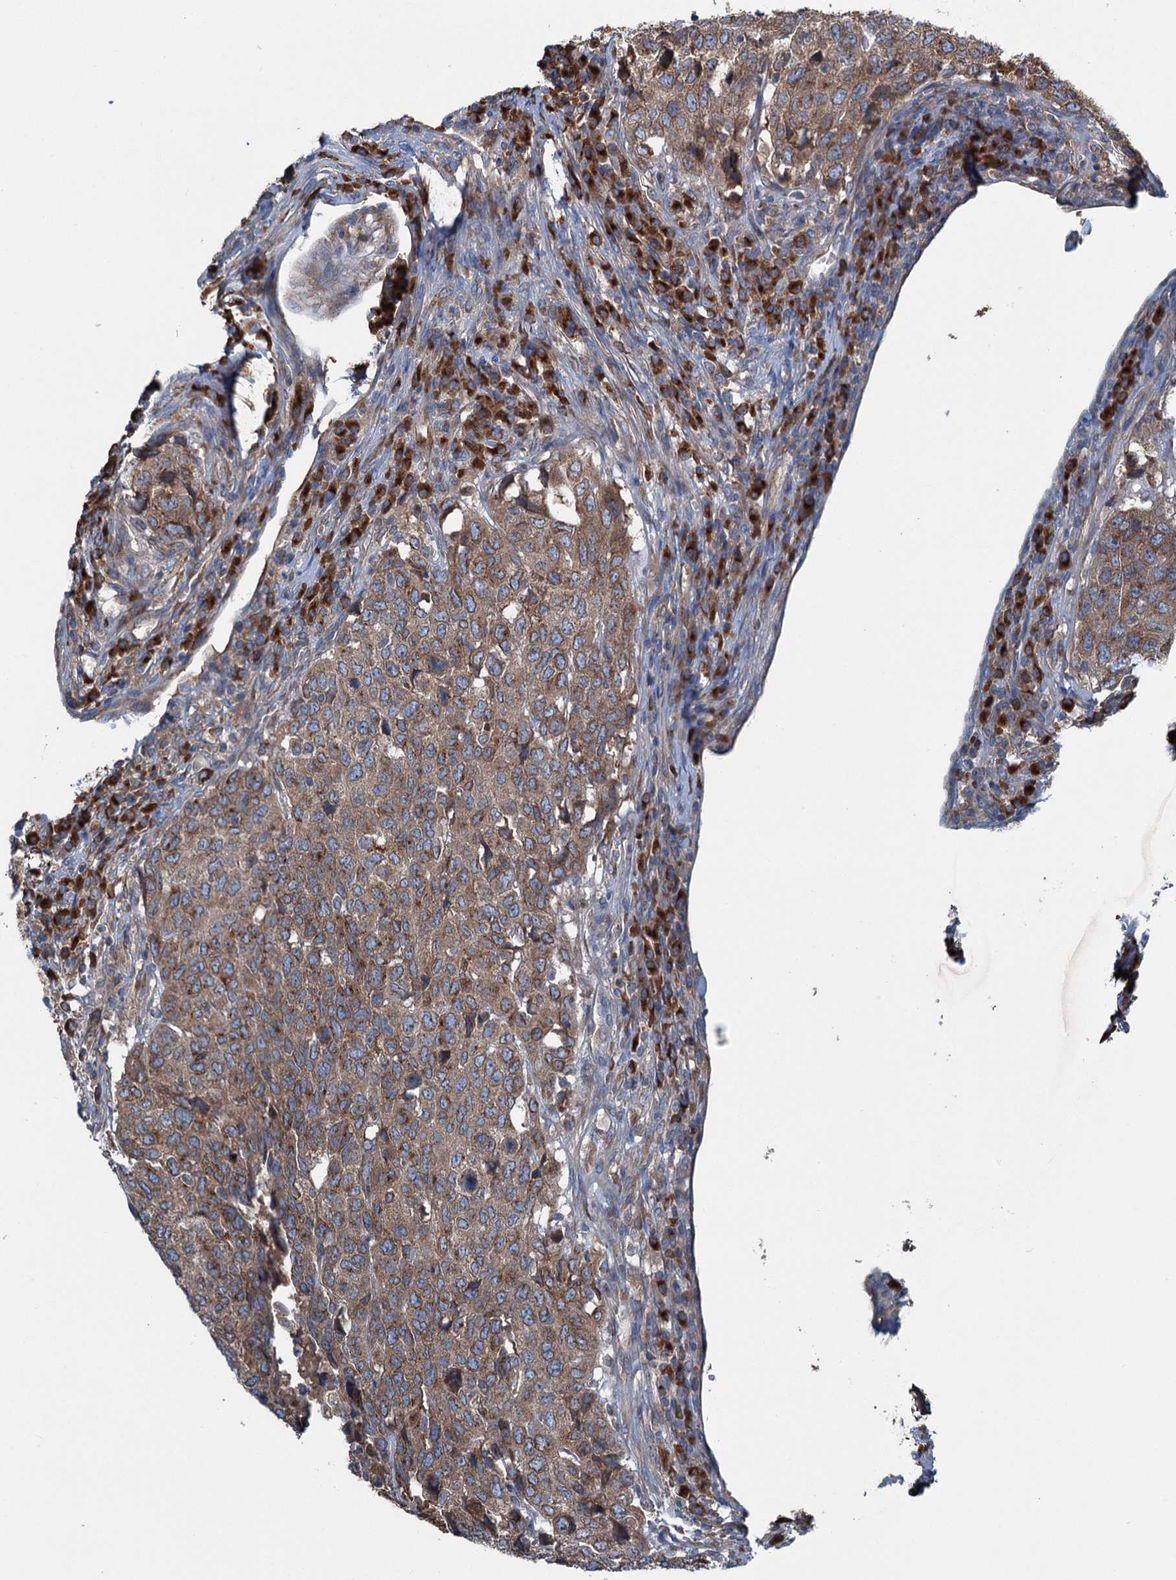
{"staining": {"intensity": "weak", "quantity": ">75%", "location": "cytoplasmic/membranous"}, "tissue": "head and neck cancer", "cell_type": "Tumor cells", "image_type": "cancer", "snomed": [{"axis": "morphology", "description": "Squamous cell carcinoma, NOS"}, {"axis": "topography", "description": "Head-Neck"}], "caption": "Immunohistochemical staining of head and neck cancer shows low levels of weak cytoplasmic/membranous protein positivity in approximately >75% of tumor cells. (Stains: DAB (3,3'-diaminobenzidine) in brown, nuclei in blue, Microscopy: brightfield microscopy at high magnification).", "gene": "CALCOCO1", "patient": {"sex": "male", "age": 66}}